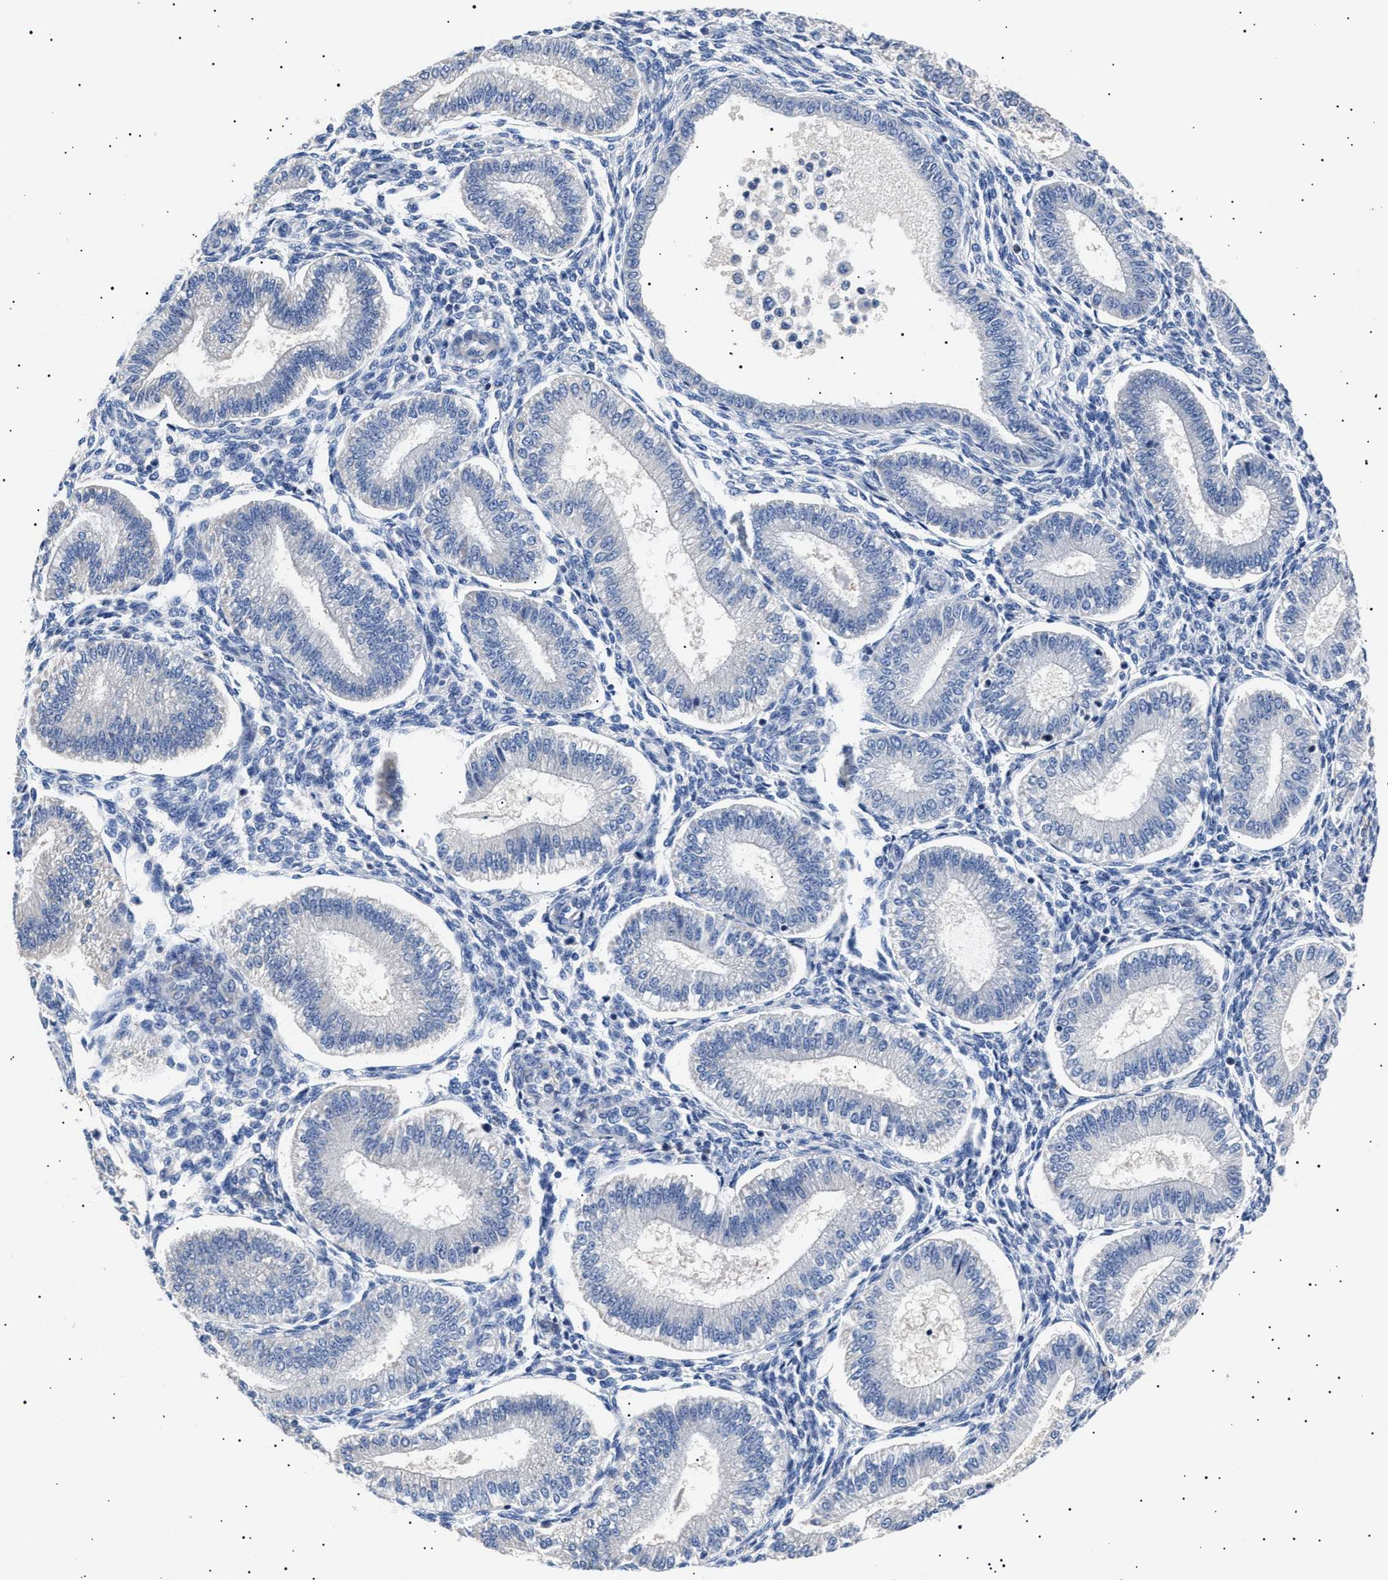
{"staining": {"intensity": "negative", "quantity": "none", "location": "none"}, "tissue": "endometrium", "cell_type": "Cells in endometrial stroma", "image_type": "normal", "snomed": [{"axis": "morphology", "description": "Normal tissue, NOS"}, {"axis": "topography", "description": "Endometrium"}], "caption": "Cells in endometrial stroma show no significant protein expression in normal endometrium. (DAB (3,3'-diaminobenzidine) IHC visualized using brightfield microscopy, high magnification).", "gene": "HEMGN", "patient": {"sex": "female", "age": 39}}